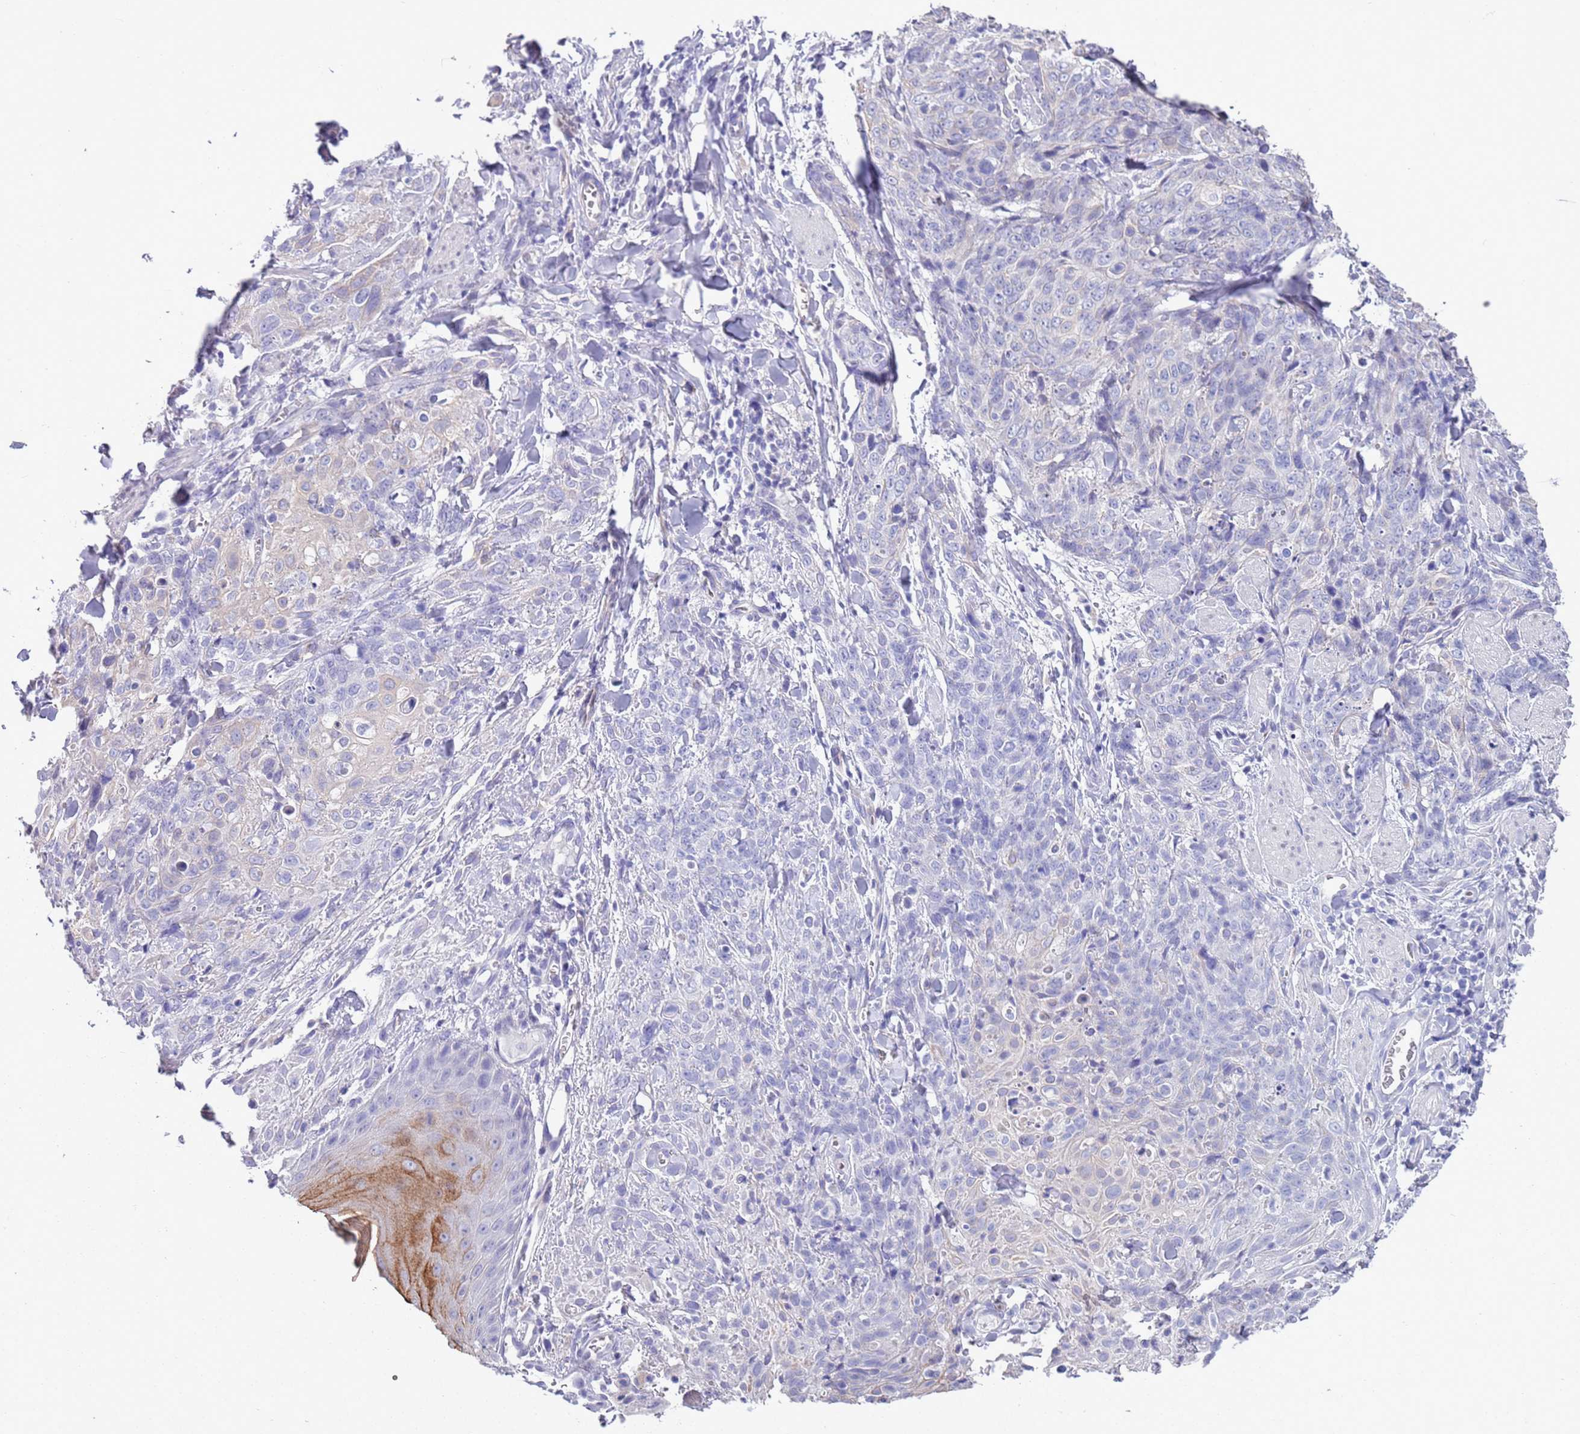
{"staining": {"intensity": "negative", "quantity": "none", "location": "none"}, "tissue": "skin cancer", "cell_type": "Tumor cells", "image_type": "cancer", "snomed": [{"axis": "morphology", "description": "Squamous cell carcinoma, NOS"}, {"axis": "topography", "description": "Skin"}, {"axis": "topography", "description": "Vulva"}], "caption": "DAB immunohistochemical staining of skin cancer (squamous cell carcinoma) demonstrates no significant staining in tumor cells.", "gene": "BRMS1L", "patient": {"sex": "female", "age": 85}}